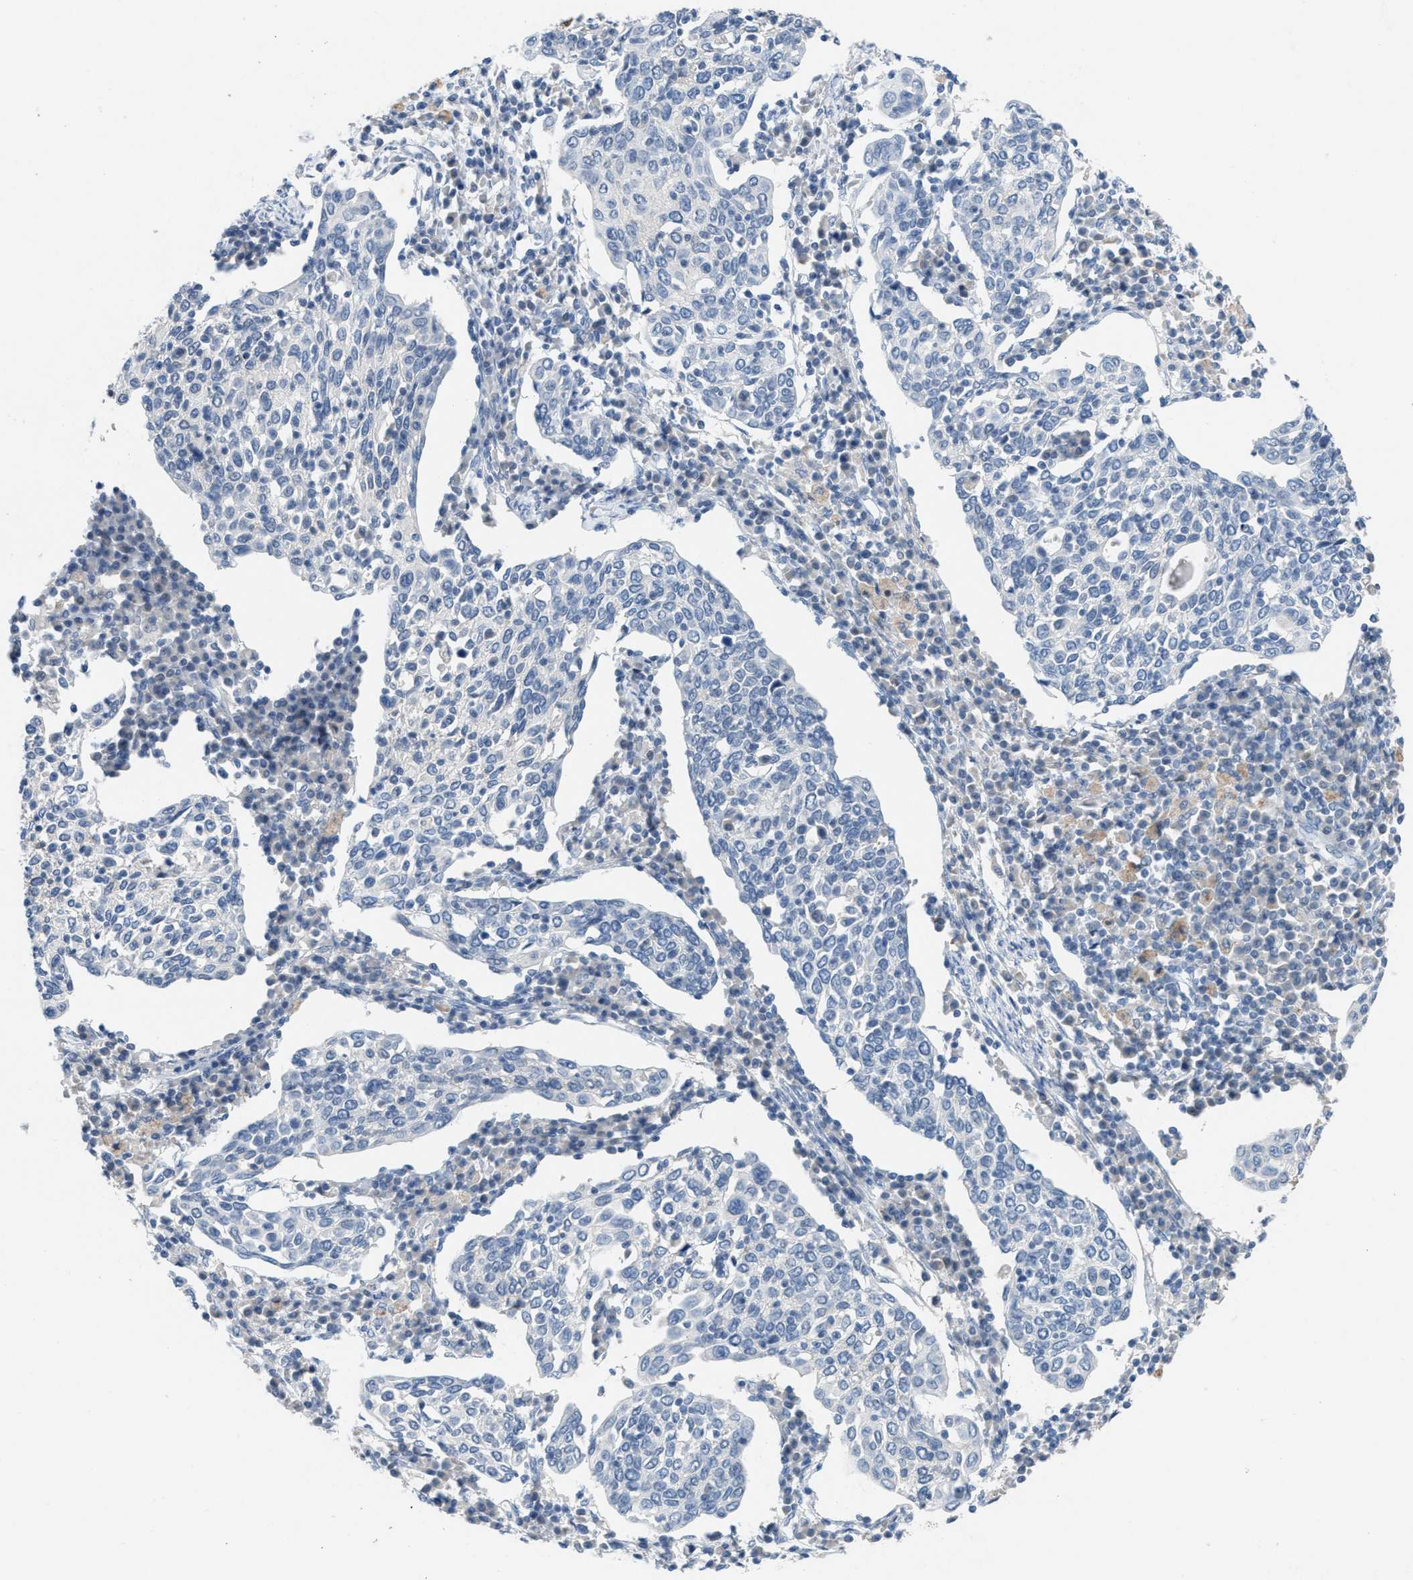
{"staining": {"intensity": "negative", "quantity": "none", "location": "none"}, "tissue": "cervical cancer", "cell_type": "Tumor cells", "image_type": "cancer", "snomed": [{"axis": "morphology", "description": "Squamous cell carcinoma, NOS"}, {"axis": "topography", "description": "Cervix"}], "caption": "Cervical squamous cell carcinoma stained for a protein using IHC shows no staining tumor cells.", "gene": "SLC5A5", "patient": {"sex": "female", "age": 40}}